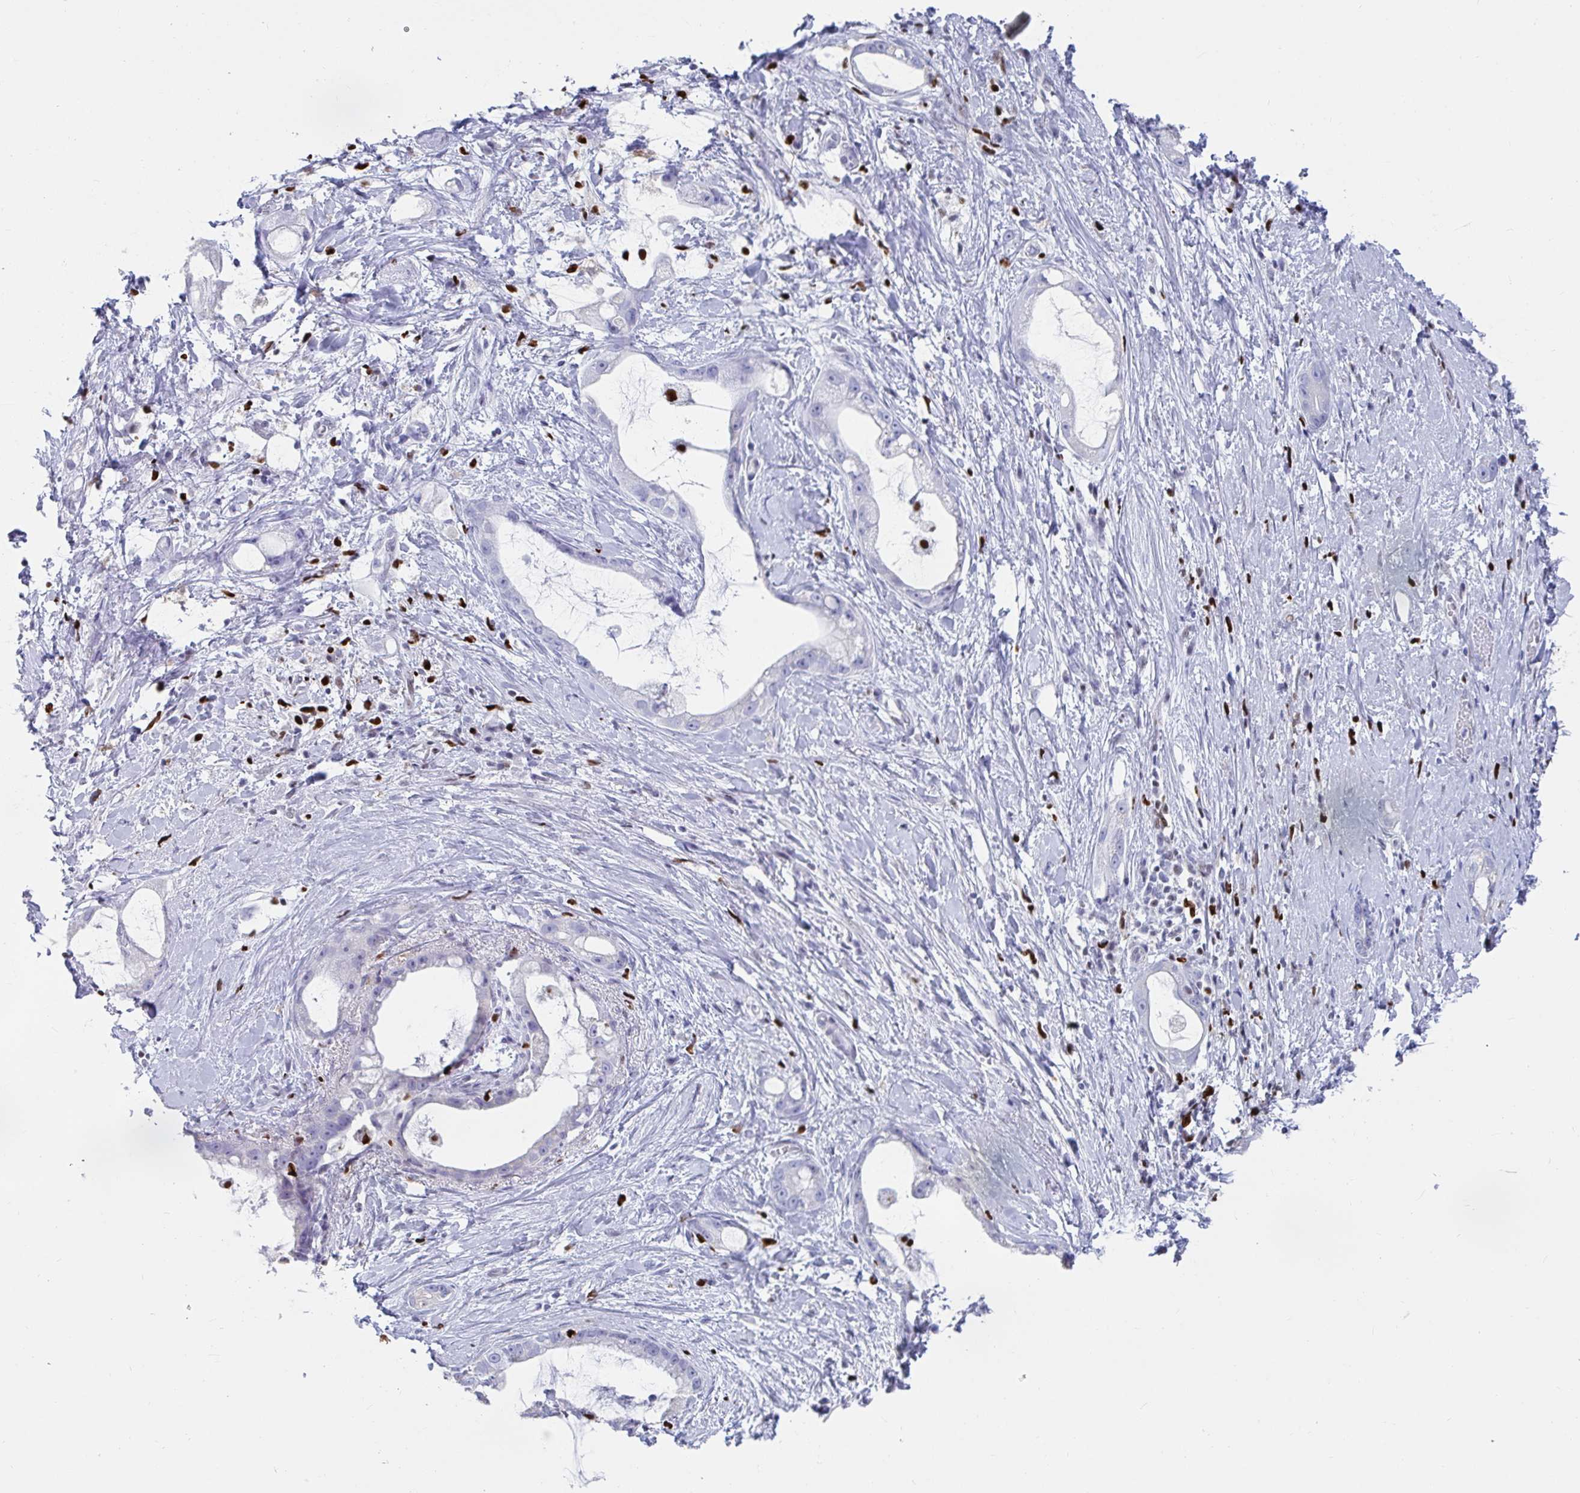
{"staining": {"intensity": "negative", "quantity": "none", "location": "none"}, "tissue": "stomach cancer", "cell_type": "Tumor cells", "image_type": "cancer", "snomed": [{"axis": "morphology", "description": "Adenocarcinoma, NOS"}, {"axis": "topography", "description": "Stomach"}], "caption": "Tumor cells are negative for protein expression in human stomach cancer.", "gene": "ZNF586", "patient": {"sex": "male", "age": 55}}